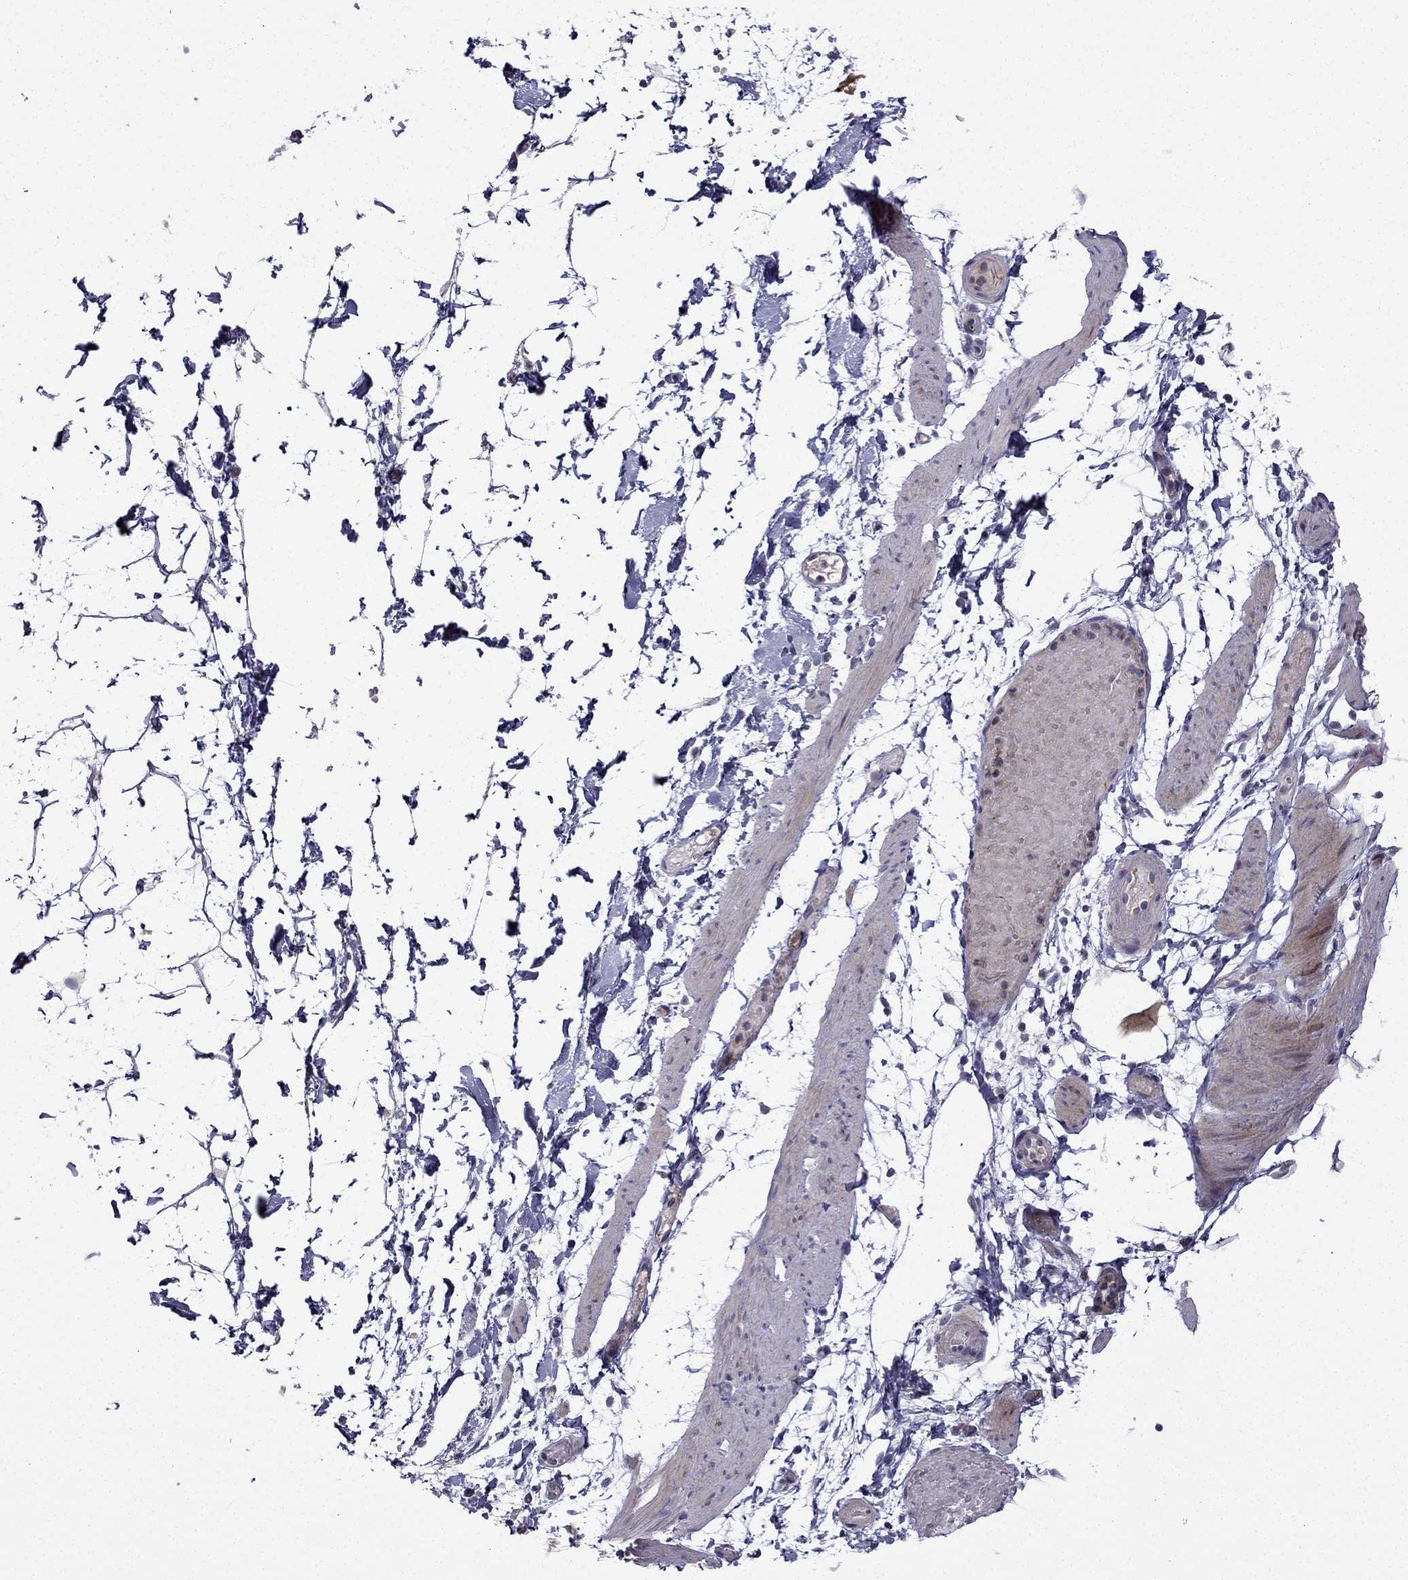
{"staining": {"intensity": "negative", "quantity": "none", "location": "none"}, "tissue": "adipose tissue", "cell_type": "Adipocytes", "image_type": "normal", "snomed": [{"axis": "morphology", "description": "Normal tissue, NOS"}, {"axis": "topography", "description": "Gallbladder"}, {"axis": "topography", "description": "Peripheral nerve tissue"}], "caption": "This is a histopathology image of immunohistochemistry (IHC) staining of benign adipose tissue, which shows no staining in adipocytes. The staining is performed using DAB (3,3'-diaminobenzidine) brown chromogen with nuclei counter-stained in using hematoxylin.", "gene": "UHRF1", "patient": {"sex": "female", "age": 45}}